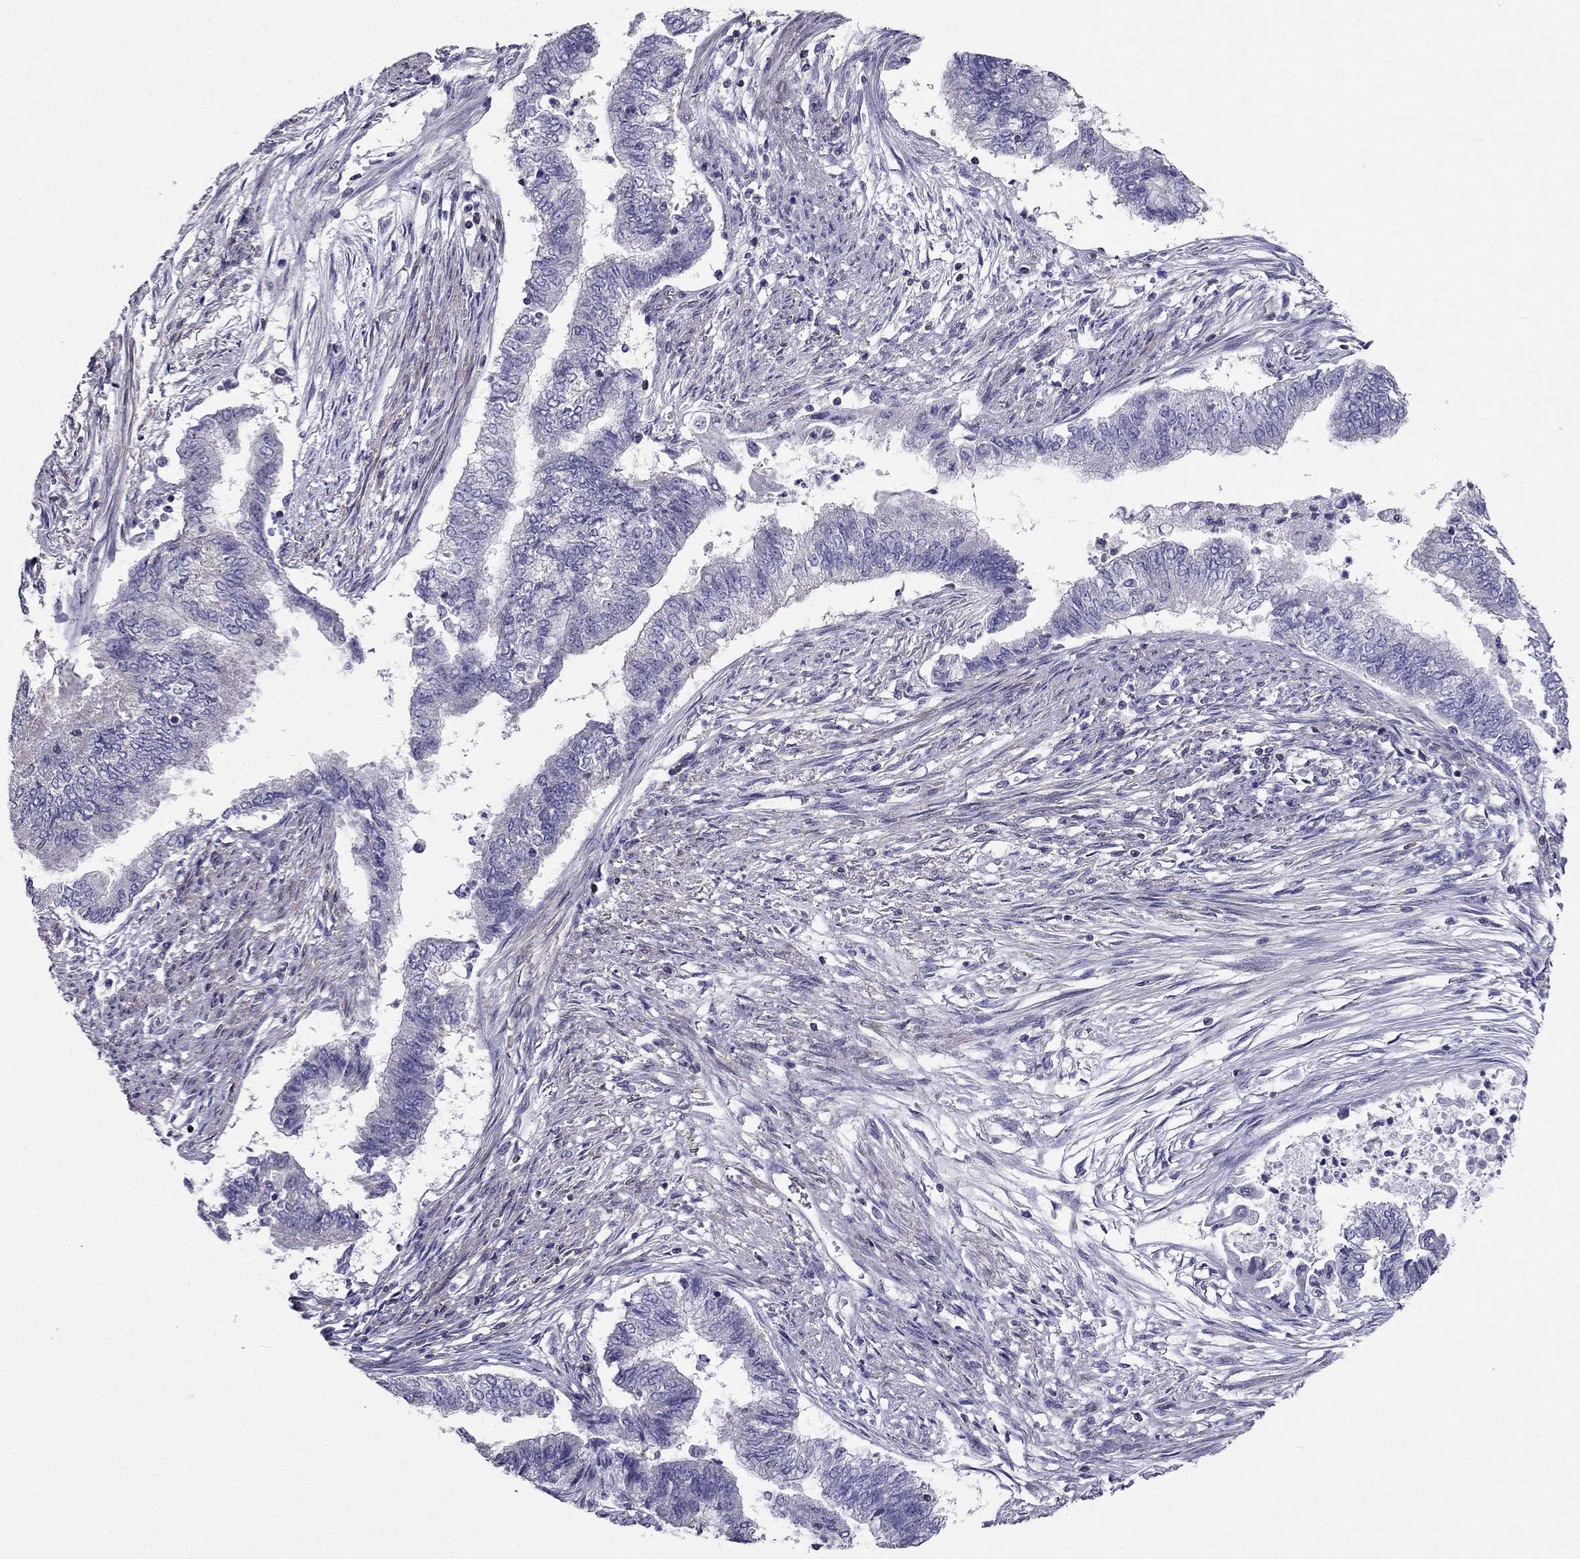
{"staining": {"intensity": "negative", "quantity": "none", "location": "none"}, "tissue": "endometrial cancer", "cell_type": "Tumor cells", "image_type": "cancer", "snomed": [{"axis": "morphology", "description": "Adenocarcinoma, NOS"}, {"axis": "topography", "description": "Endometrium"}], "caption": "High magnification brightfield microscopy of endometrial cancer (adenocarcinoma) stained with DAB (3,3'-diaminobenzidine) (brown) and counterstained with hematoxylin (blue): tumor cells show no significant positivity.", "gene": "AAK1", "patient": {"sex": "female", "age": 65}}